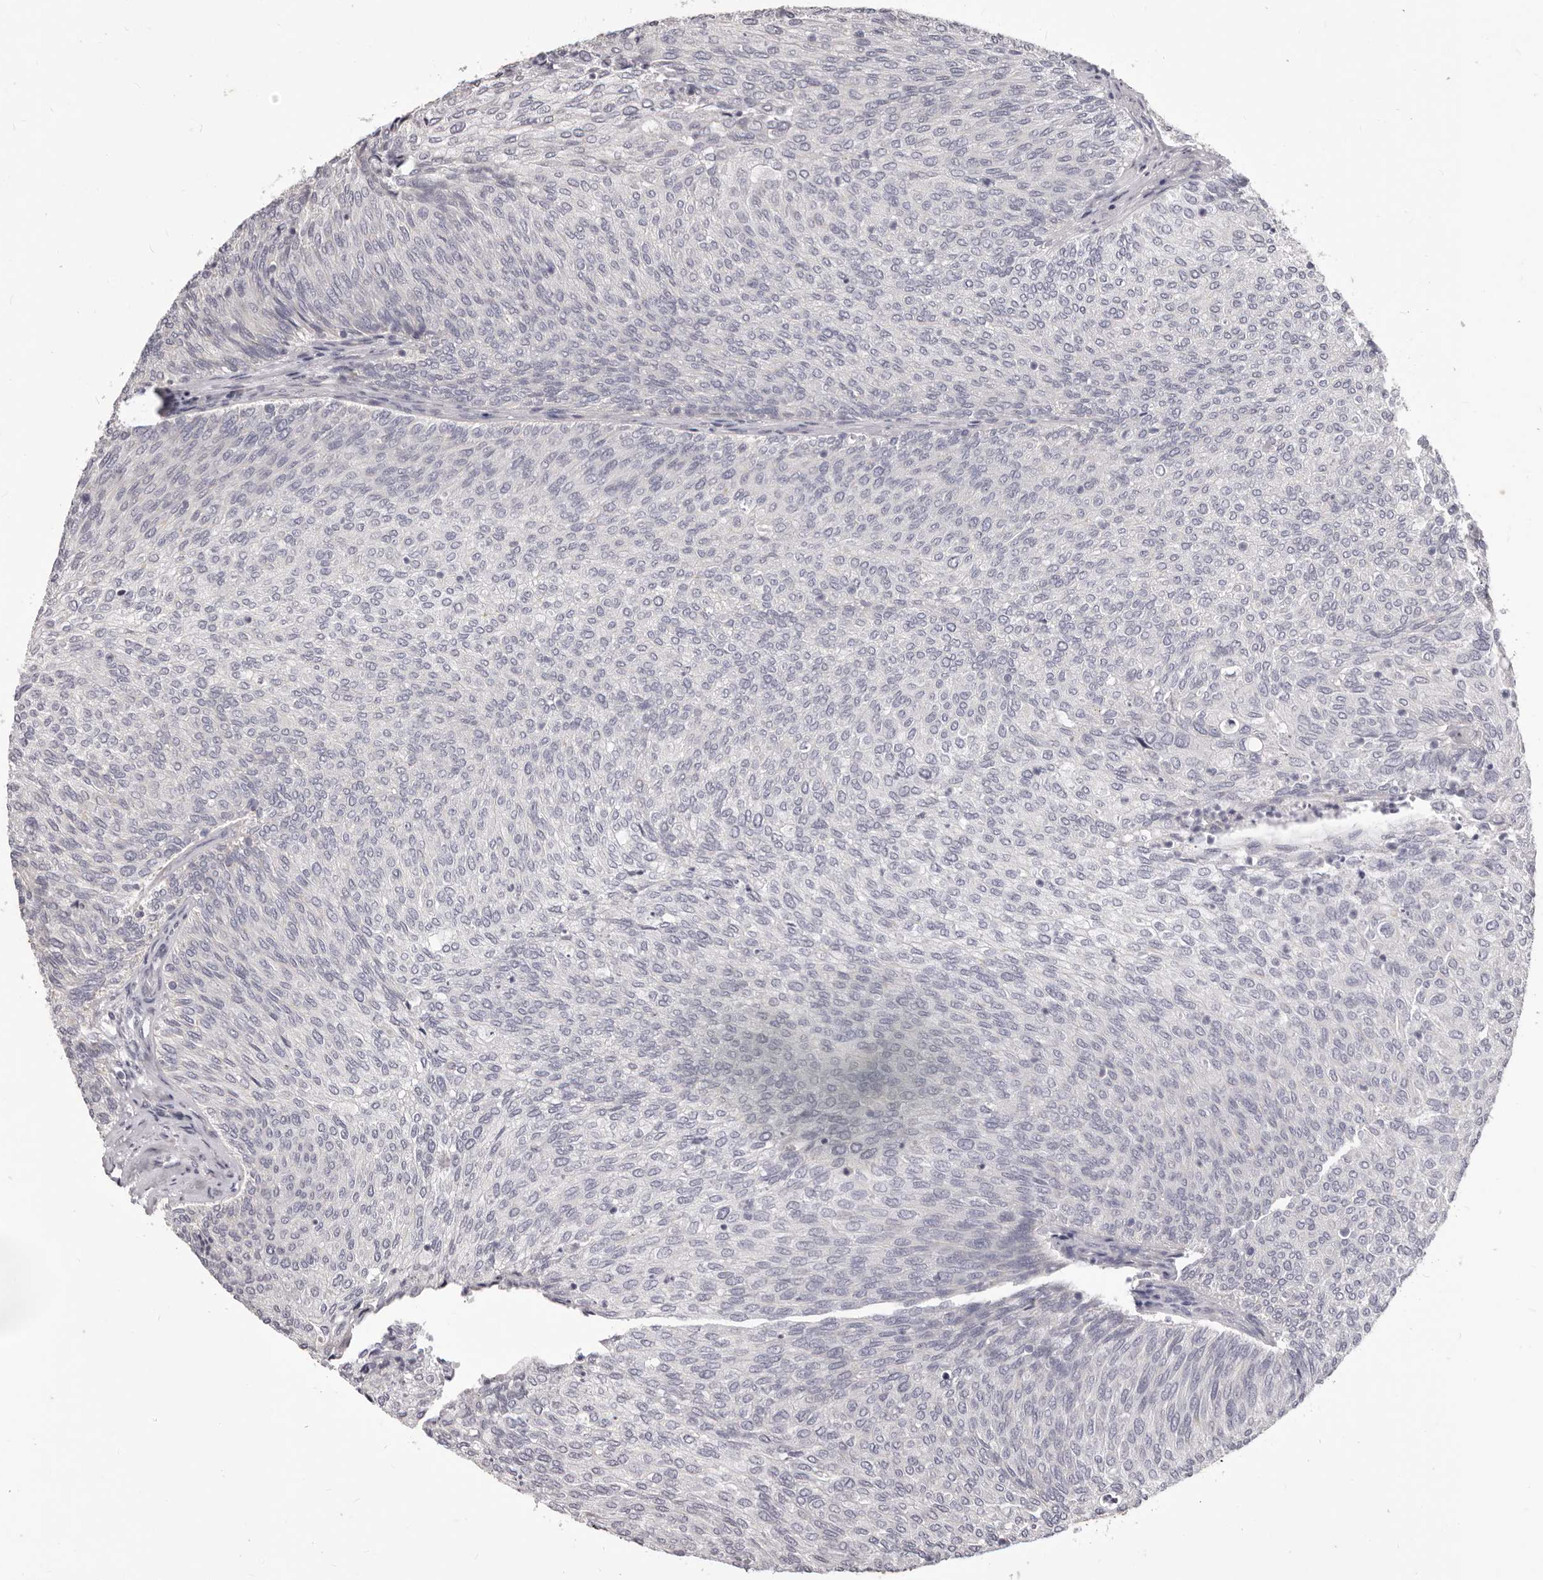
{"staining": {"intensity": "negative", "quantity": "none", "location": "none"}, "tissue": "urothelial cancer", "cell_type": "Tumor cells", "image_type": "cancer", "snomed": [{"axis": "morphology", "description": "Urothelial carcinoma, Low grade"}, {"axis": "topography", "description": "Urinary bladder"}], "caption": "Tumor cells show no significant expression in urothelial cancer.", "gene": "PRMT2", "patient": {"sex": "female", "age": 79}}